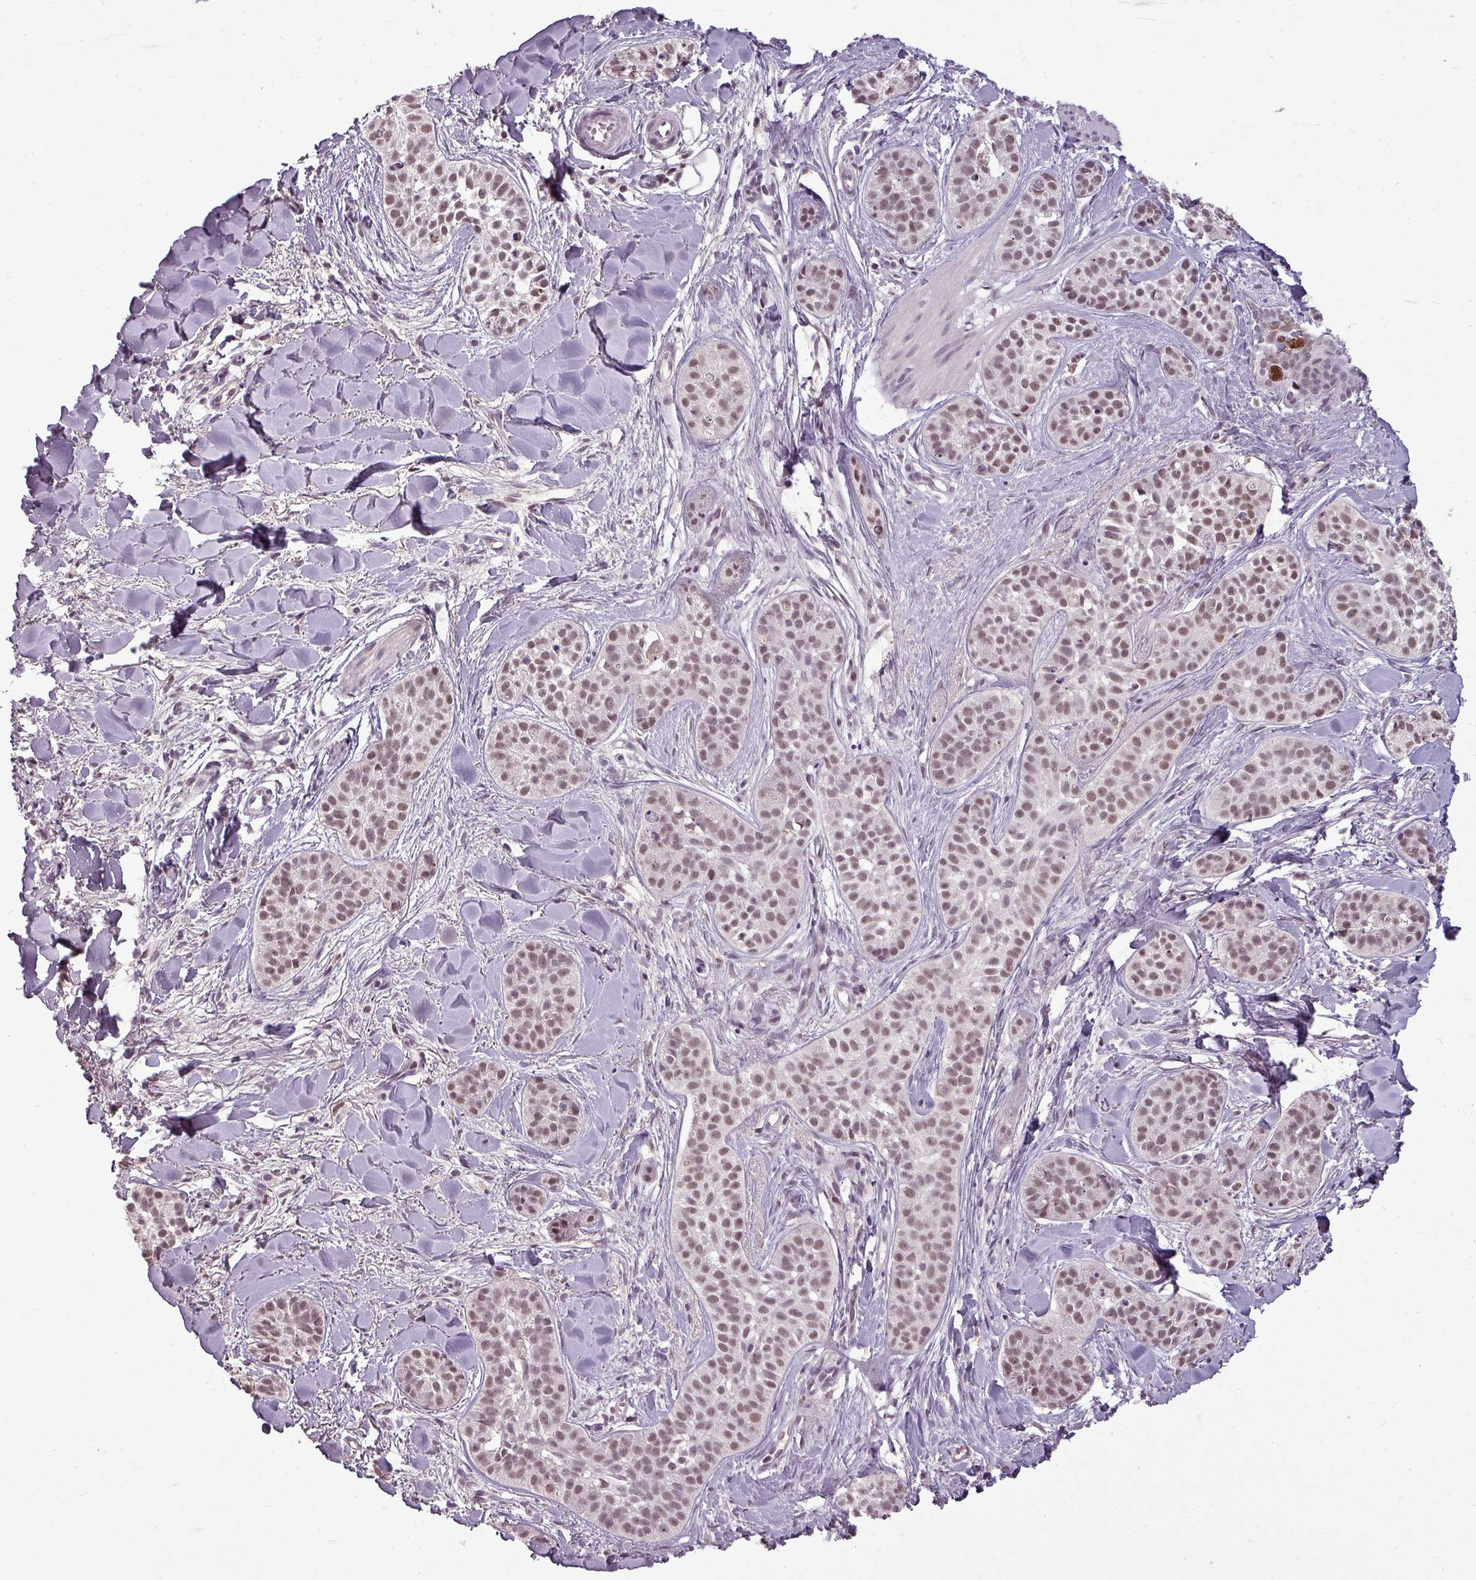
{"staining": {"intensity": "moderate", "quantity": ">75%", "location": "nuclear"}, "tissue": "skin cancer", "cell_type": "Tumor cells", "image_type": "cancer", "snomed": [{"axis": "morphology", "description": "Basal cell carcinoma"}, {"axis": "topography", "description": "Skin"}], "caption": "This image reveals IHC staining of skin cancer, with medium moderate nuclear staining in about >75% of tumor cells.", "gene": "BCAS3", "patient": {"sex": "male", "age": 52}}